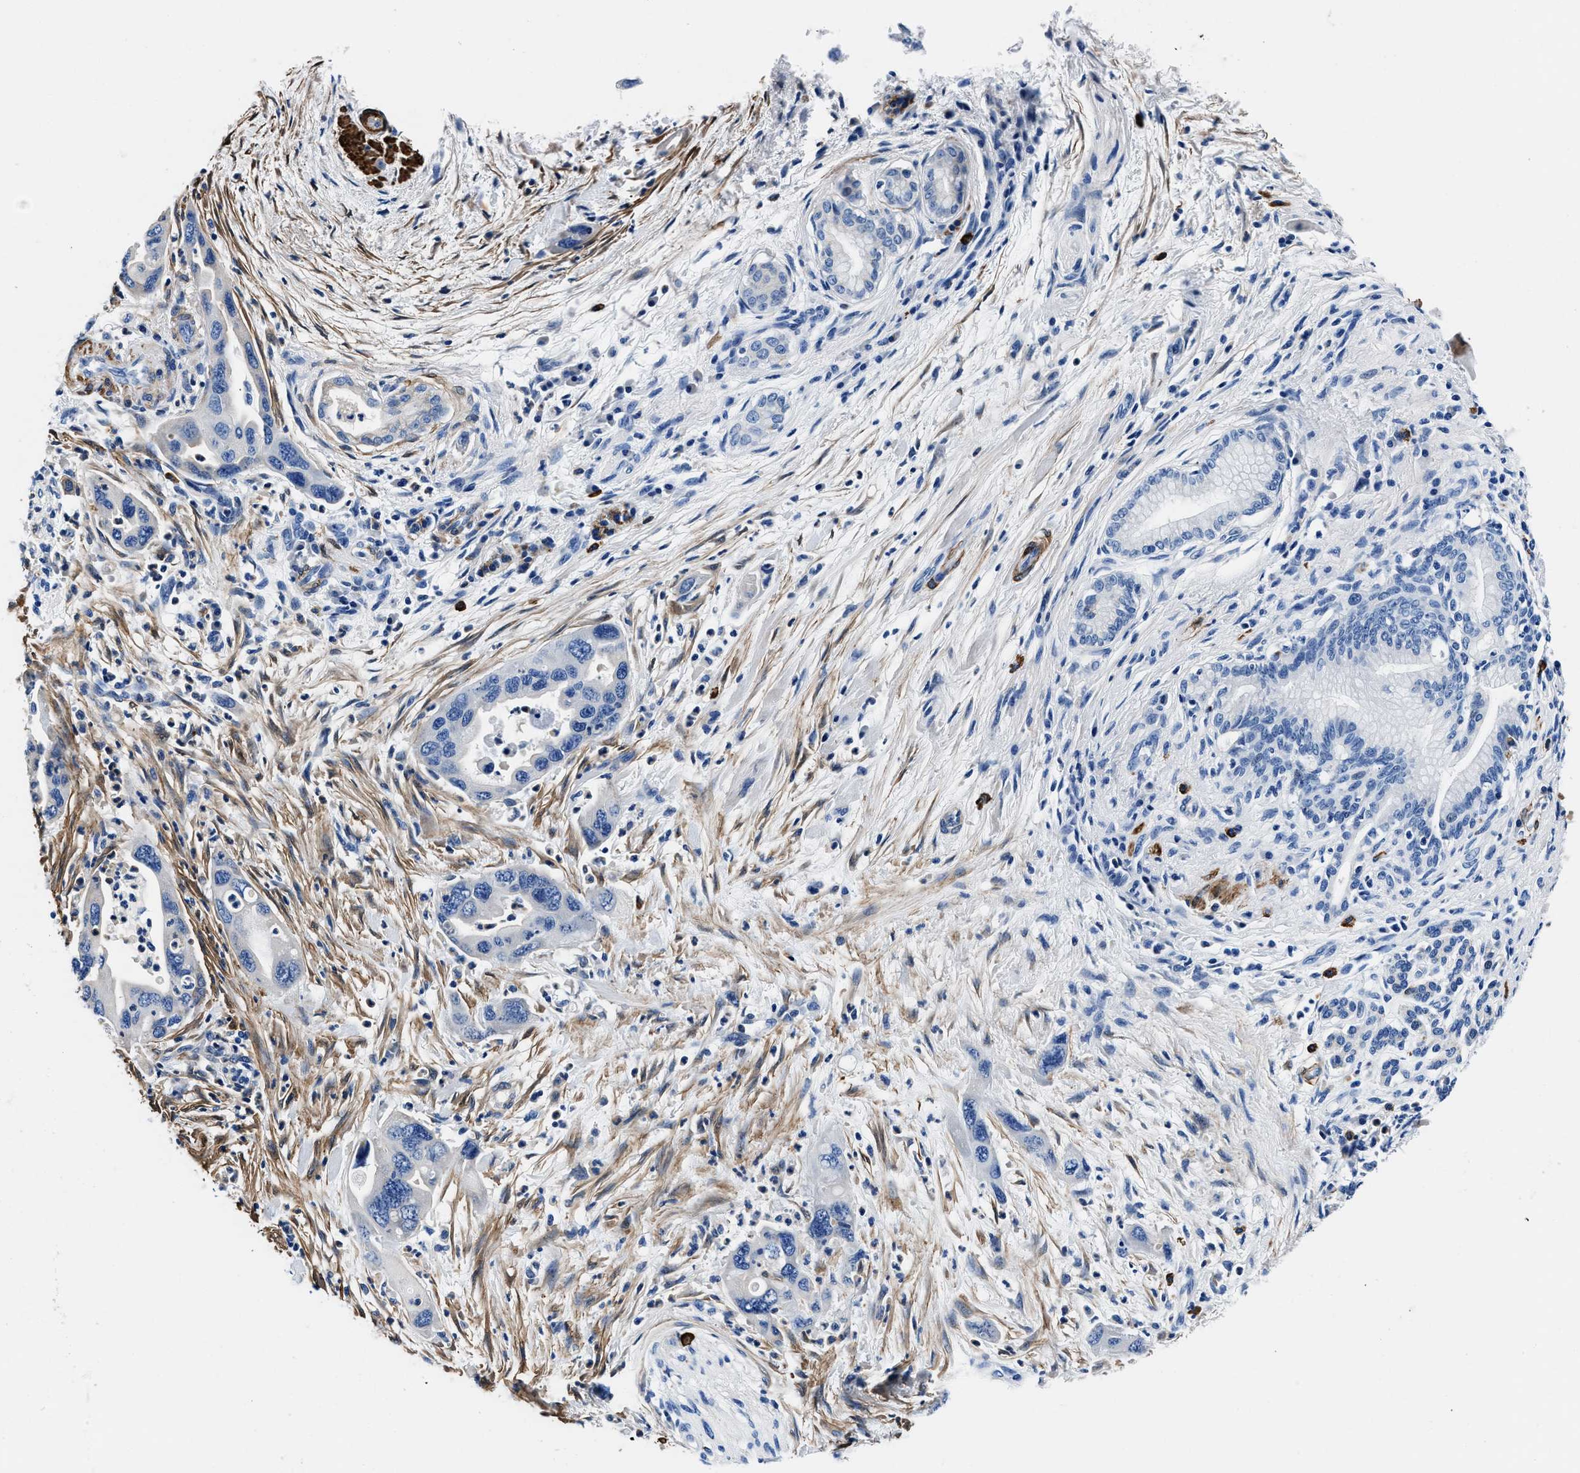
{"staining": {"intensity": "negative", "quantity": "none", "location": "none"}, "tissue": "pancreatic cancer", "cell_type": "Tumor cells", "image_type": "cancer", "snomed": [{"axis": "morphology", "description": "Normal tissue, NOS"}, {"axis": "morphology", "description": "Adenocarcinoma, NOS"}, {"axis": "topography", "description": "Pancreas"}], "caption": "This is an IHC micrograph of human pancreatic adenocarcinoma. There is no staining in tumor cells.", "gene": "TEX261", "patient": {"sex": "female", "age": 71}}